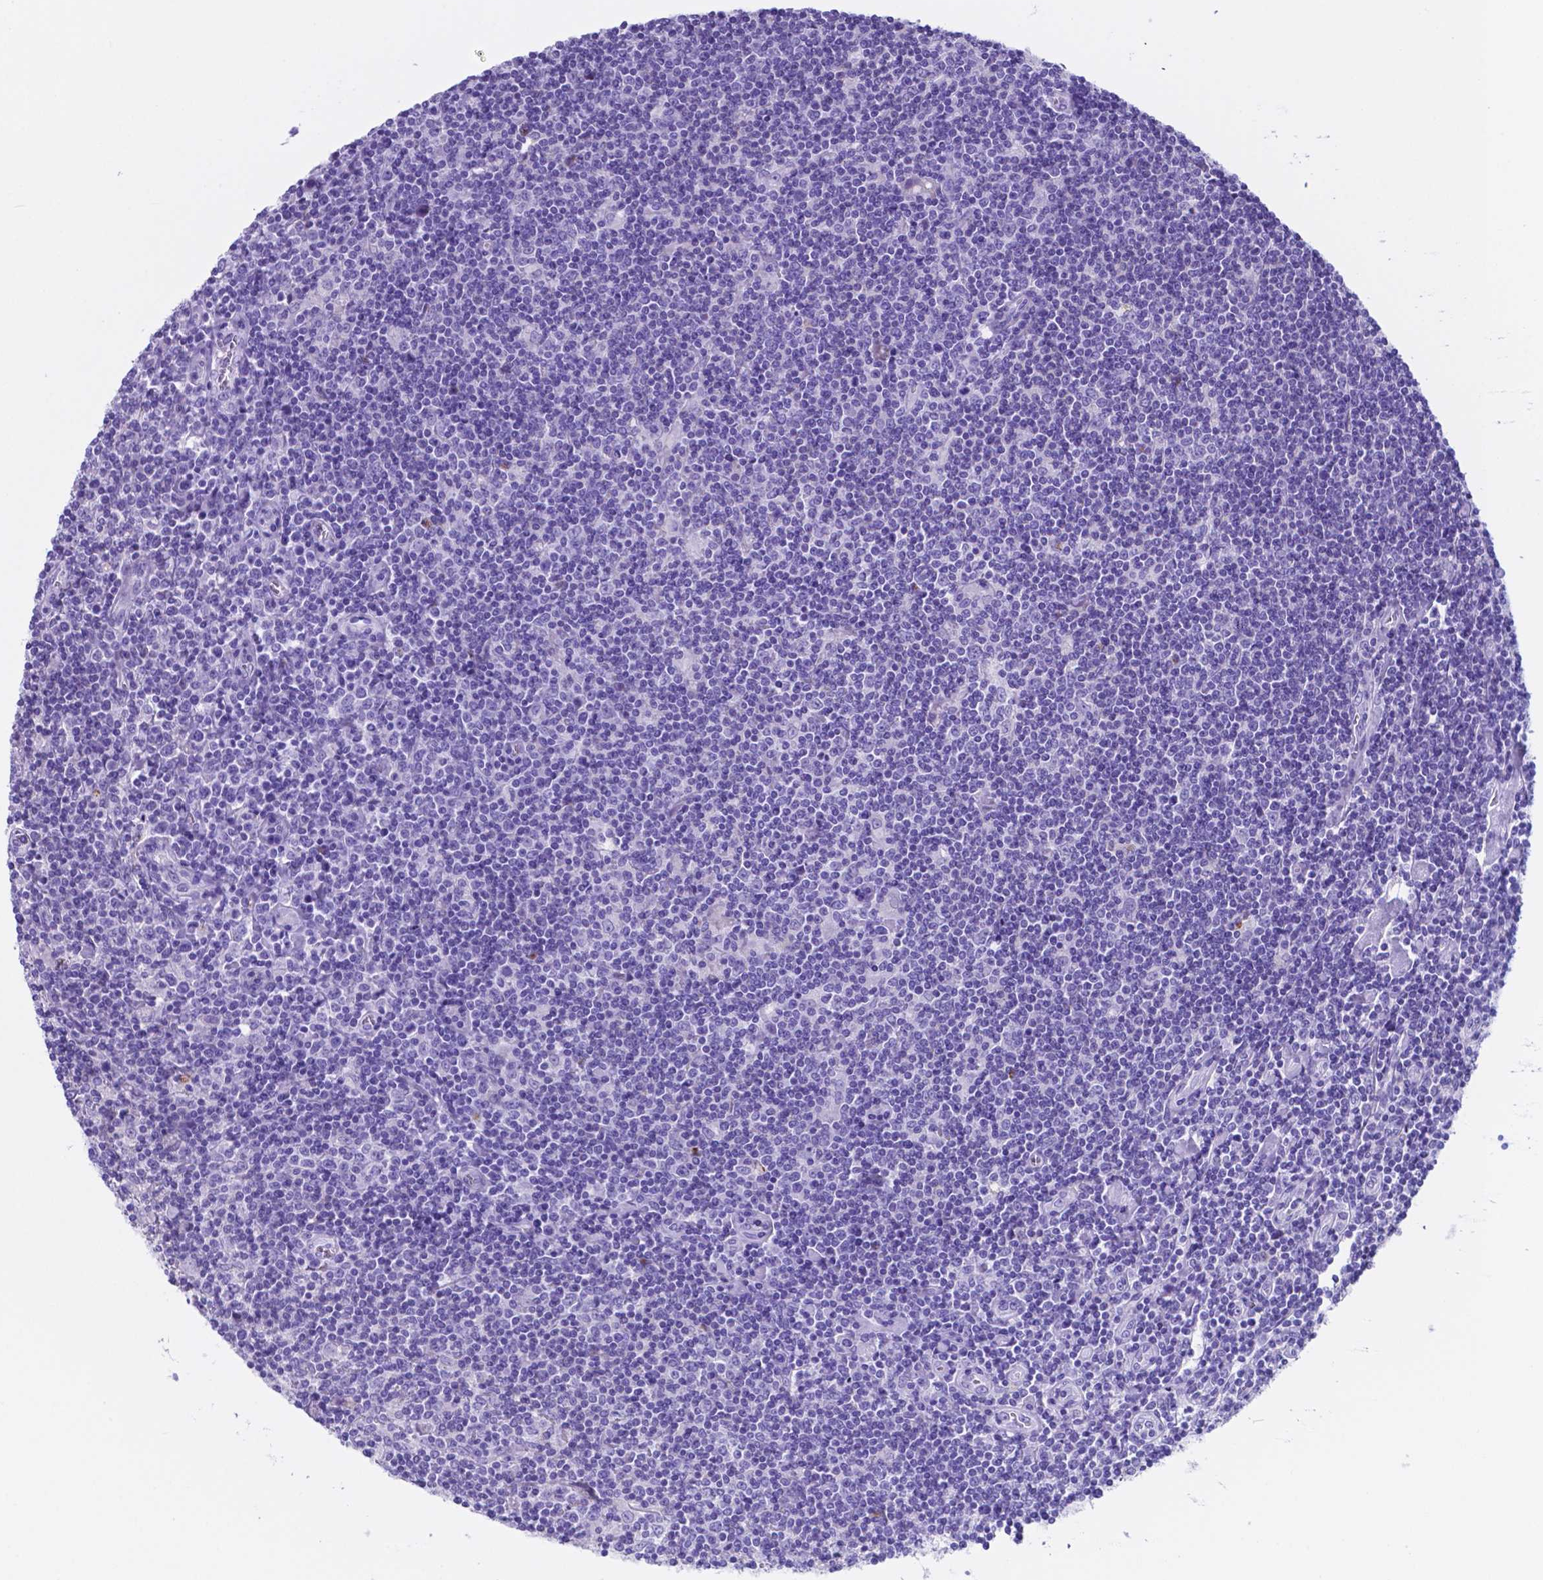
{"staining": {"intensity": "negative", "quantity": "none", "location": "none"}, "tissue": "lymphoma", "cell_type": "Tumor cells", "image_type": "cancer", "snomed": [{"axis": "morphology", "description": "Hodgkin's disease, NOS"}, {"axis": "topography", "description": "Lymph node"}], "caption": "Tumor cells show no significant protein expression in Hodgkin's disease. Nuclei are stained in blue.", "gene": "DNAAF8", "patient": {"sex": "male", "age": 40}}